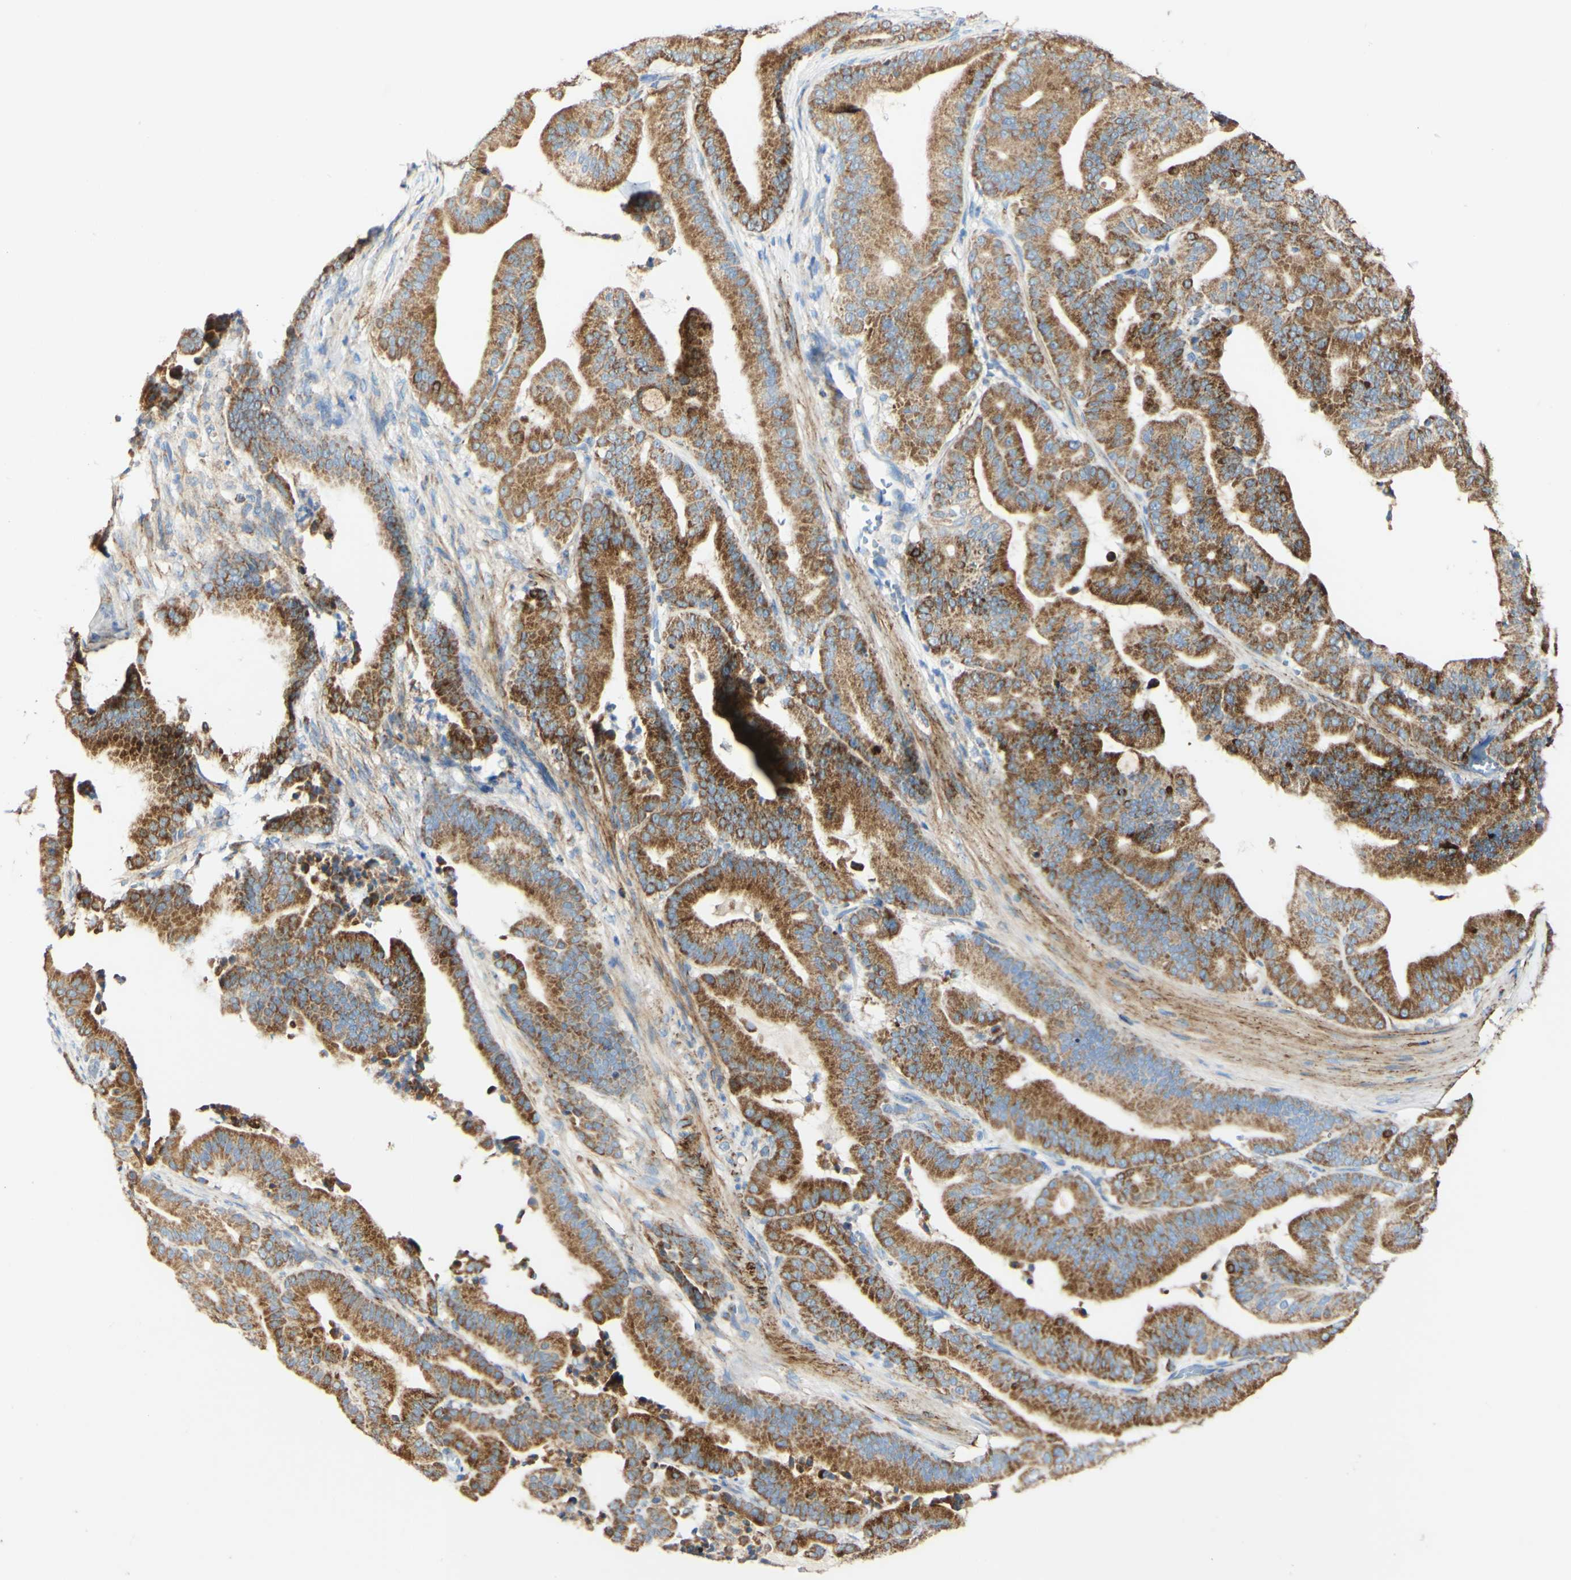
{"staining": {"intensity": "moderate", "quantity": ">75%", "location": "cytoplasmic/membranous"}, "tissue": "pancreatic cancer", "cell_type": "Tumor cells", "image_type": "cancer", "snomed": [{"axis": "morphology", "description": "Adenocarcinoma, NOS"}, {"axis": "topography", "description": "Pancreas"}], "caption": "Immunohistochemical staining of human pancreatic cancer reveals medium levels of moderate cytoplasmic/membranous protein expression in about >75% of tumor cells.", "gene": "OXCT1", "patient": {"sex": "male", "age": 63}}